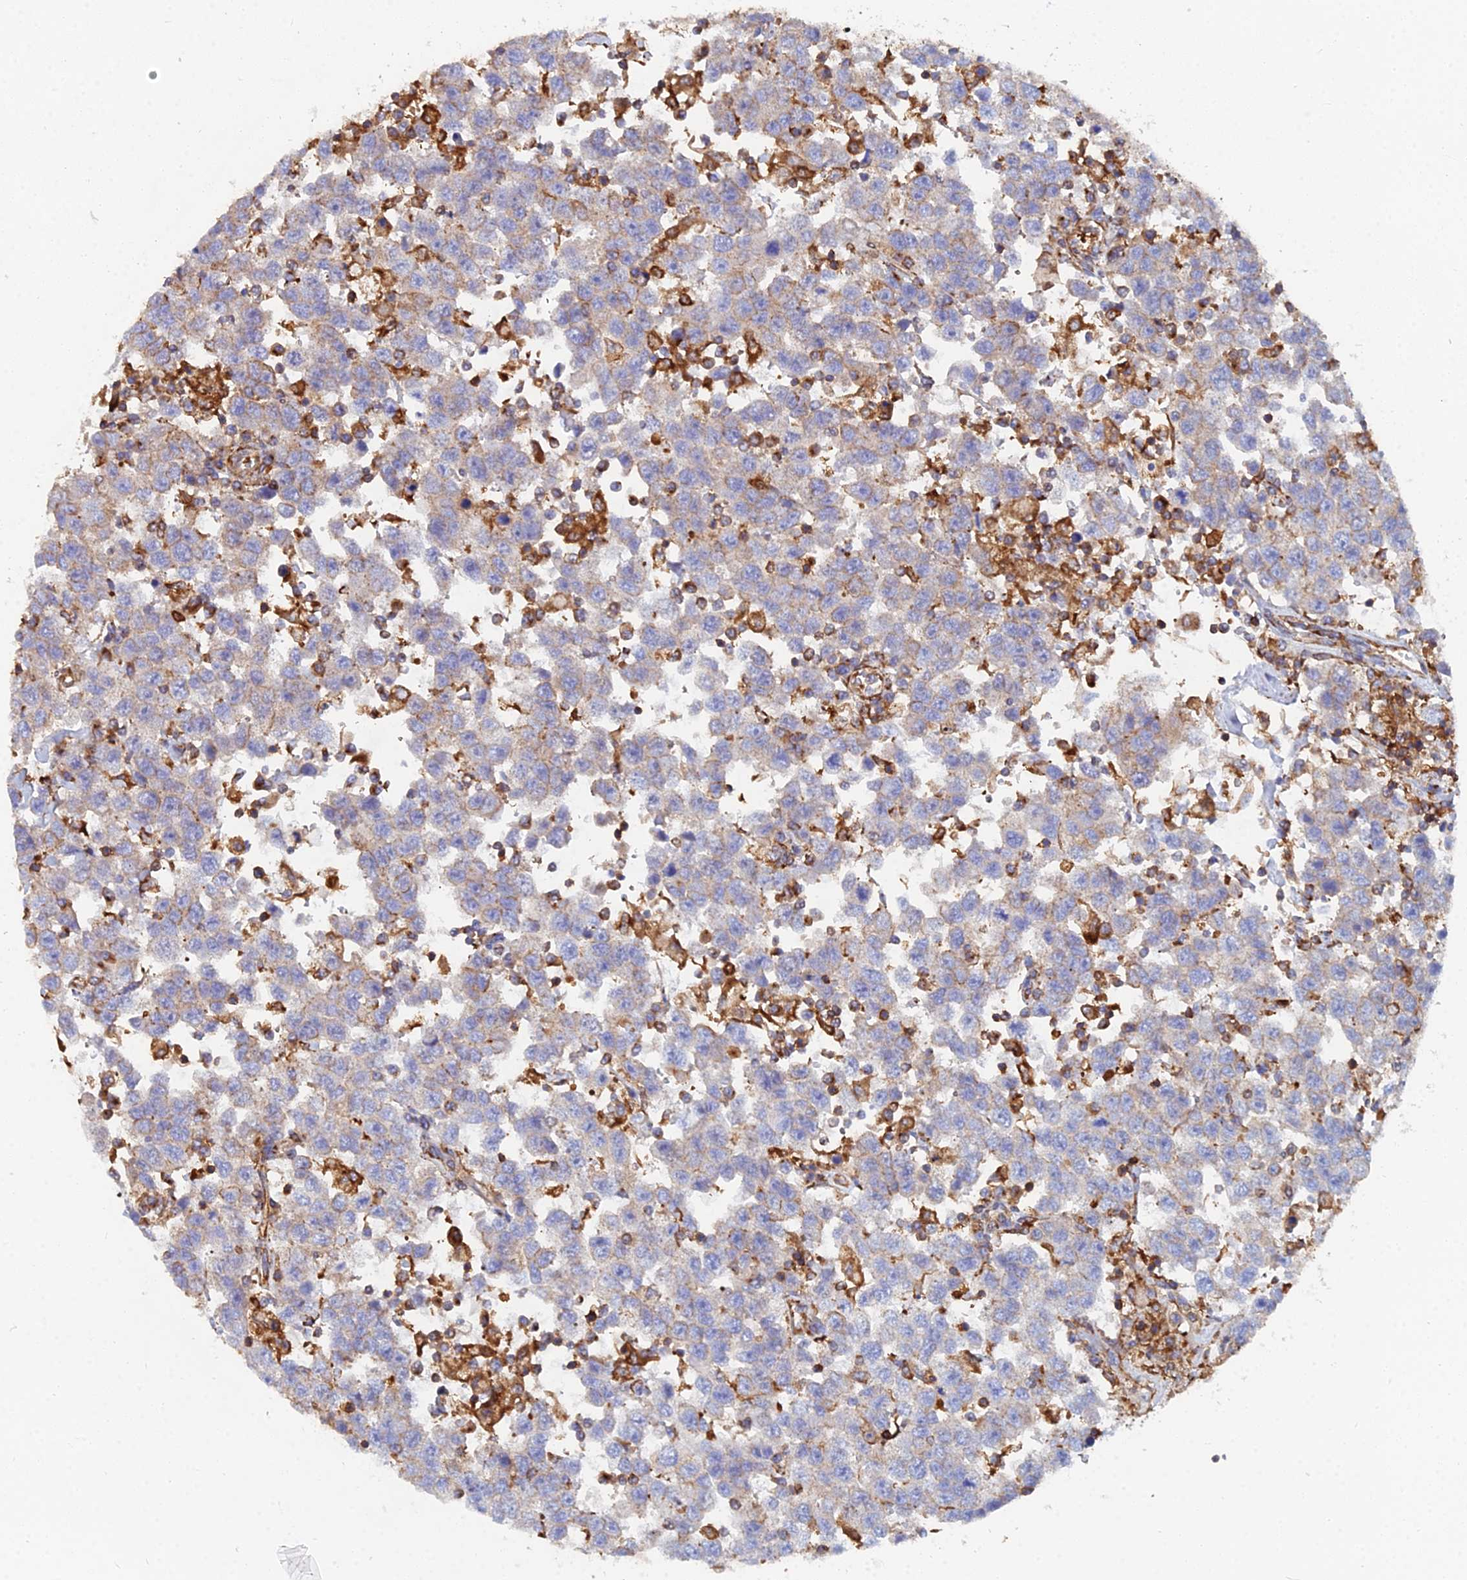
{"staining": {"intensity": "weak", "quantity": "25%-75%", "location": "cytoplasmic/membranous"}, "tissue": "testis cancer", "cell_type": "Tumor cells", "image_type": "cancer", "snomed": [{"axis": "morphology", "description": "Seminoma, NOS"}, {"axis": "topography", "description": "Testis"}], "caption": "About 25%-75% of tumor cells in human testis cancer (seminoma) display weak cytoplasmic/membranous protein positivity as visualized by brown immunohistochemical staining.", "gene": "GPR42", "patient": {"sex": "male", "age": 41}}